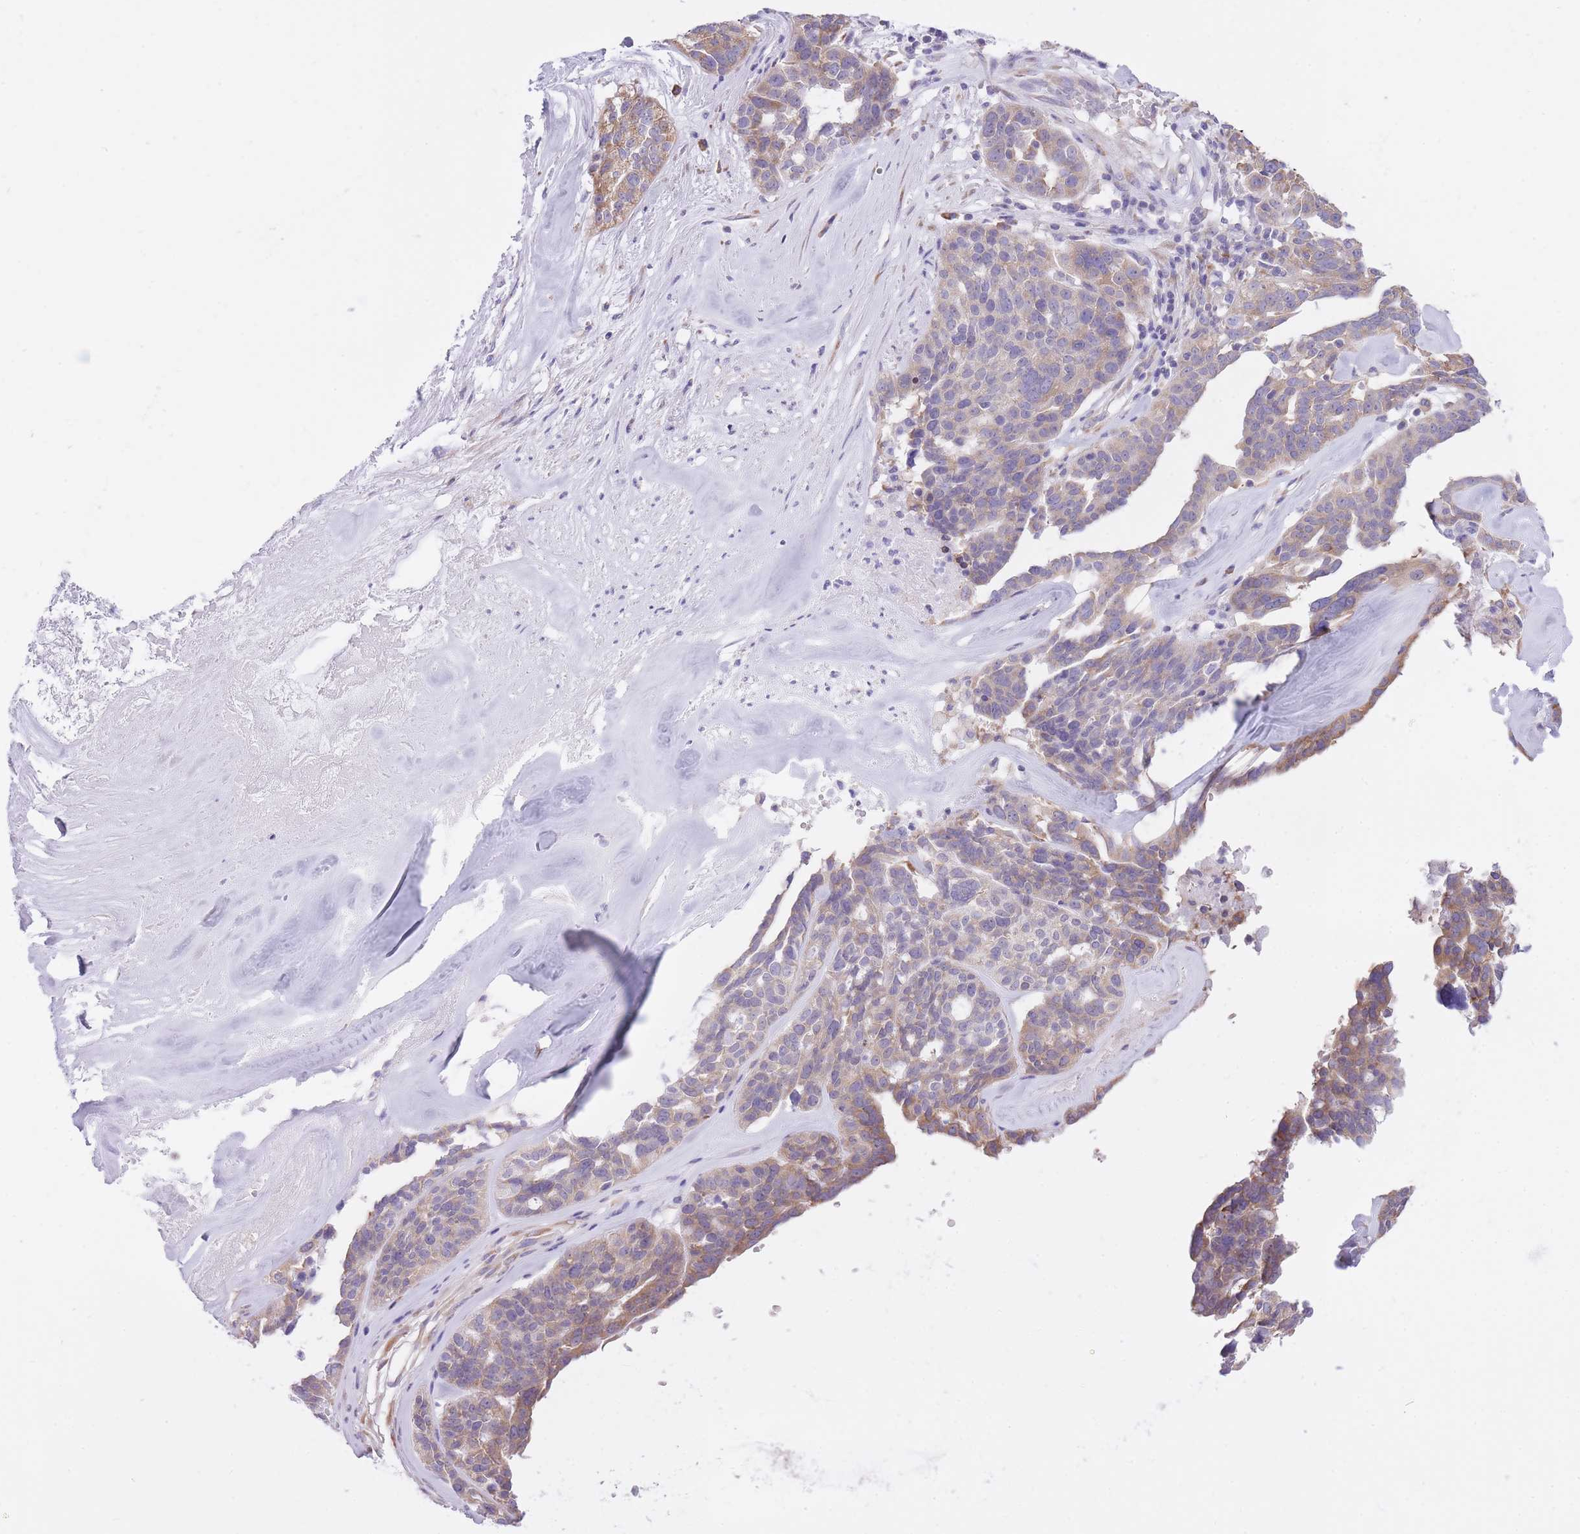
{"staining": {"intensity": "weak", "quantity": "25%-75%", "location": "cytoplasmic/membranous"}, "tissue": "ovarian cancer", "cell_type": "Tumor cells", "image_type": "cancer", "snomed": [{"axis": "morphology", "description": "Cystadenocarcinoma, serous, NOS"}, {"axis": "topography", "description": "Ovary"}], "caption": "Immunohistochemical staining of human ovarian cancer (serous cystadenocarcinoma) demonstrates weak cytoplasmic/membranous protein staining in about 25%-75% of tumor cells. The staining was performed using DAB (3,3'-diaminobenzidine) to visualize the protein expression in brown, while the nuclei were stained in blue with hematoxylin (Magnification: 20x).", "gene": "ZNF501", "patient": {"sex": "female", "age": 59}}